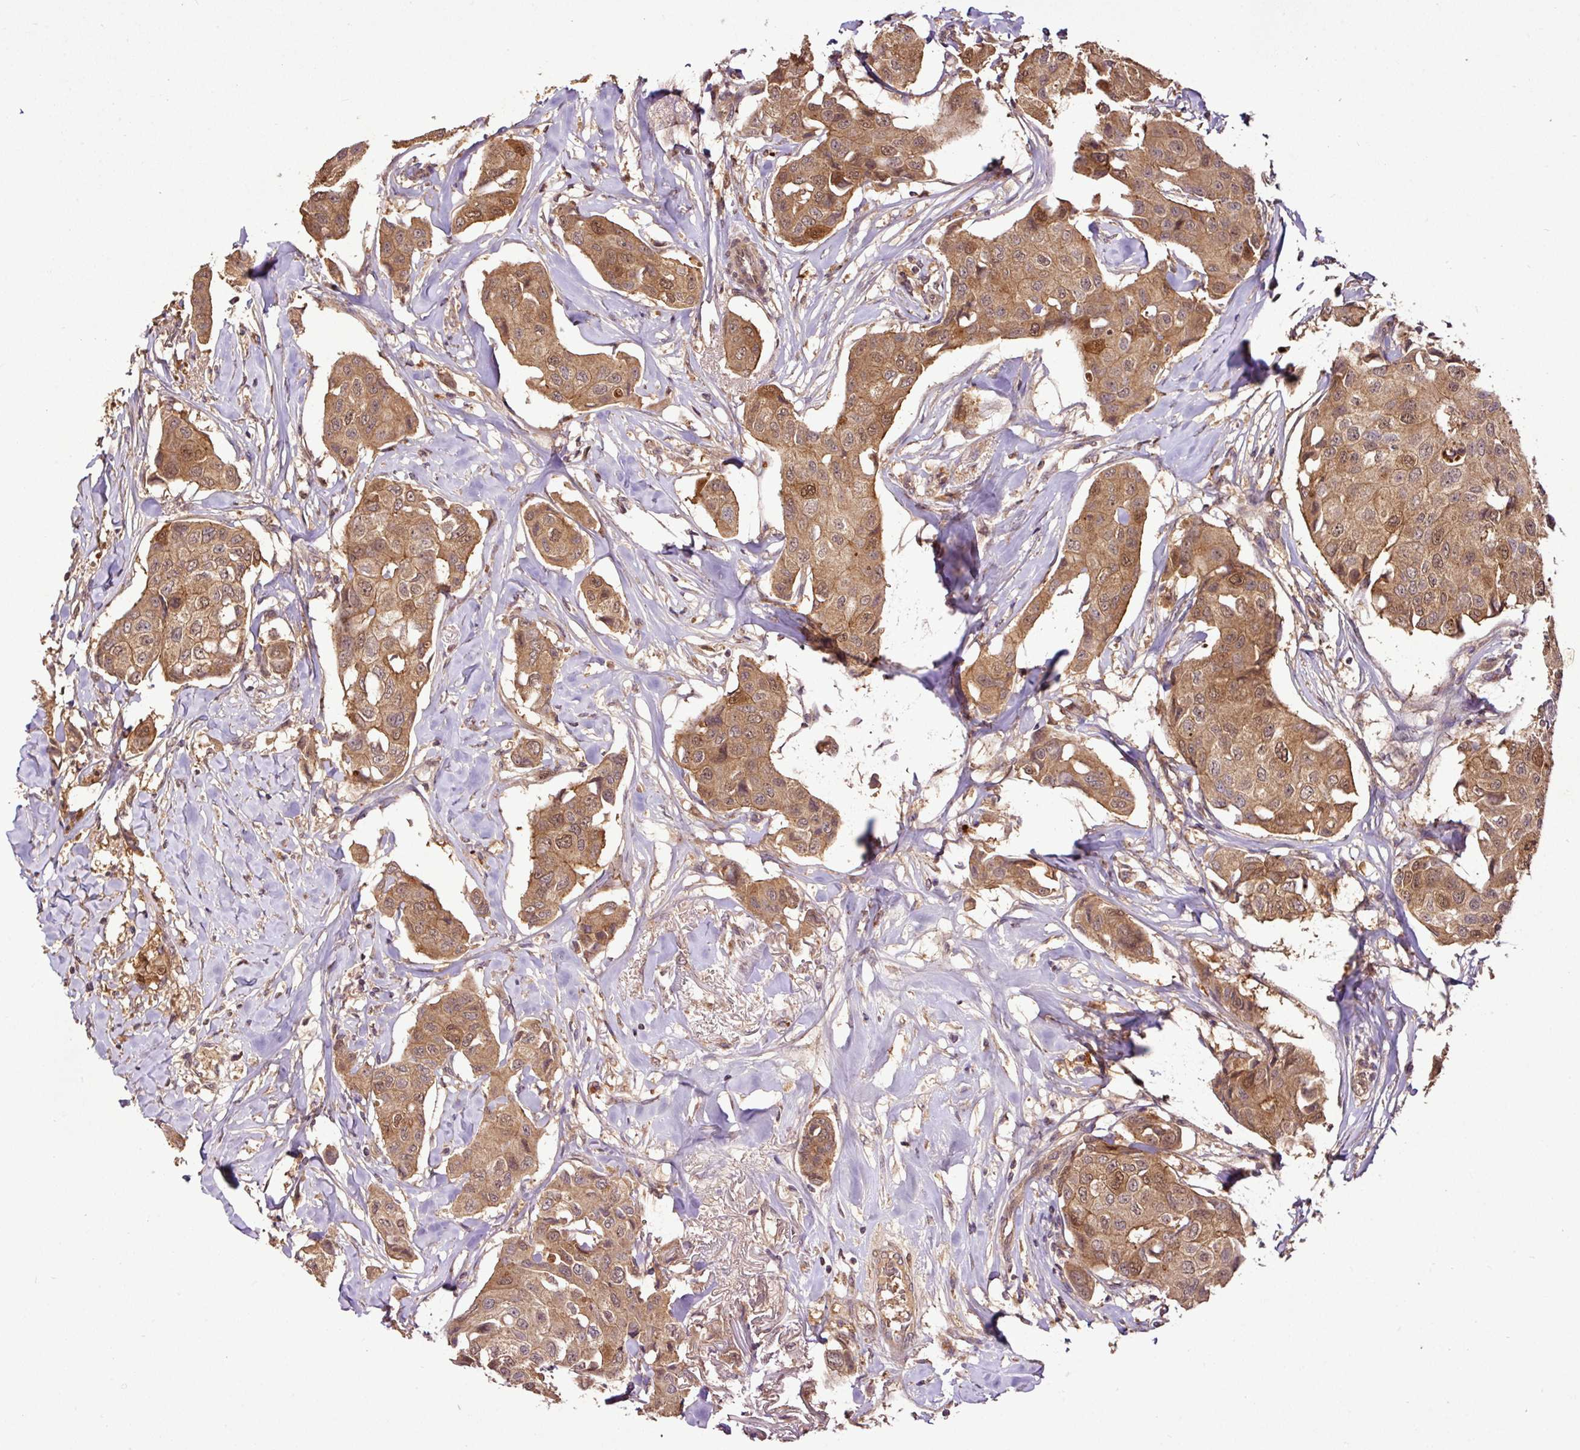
{"staining": {"intensity": "moderate", "quantity": ">75%", "location": "cytoplasmic/membranous,nuclear"}, "tissue": "breast cancer", "cell_type": "Tumor cells", "image_type": "cancer", "snomed": [{"axis": "morphology", "description": "Duct carcinoma"}, {"axis": "topography", "description": "Breast"}], "caption": "The histopathology image shows immunohistochemical staining of breast cancer (invasive ductal carcinoma). There is moderate cytoplasmic/membranous and nuclear expression is present in approximately >75% of tumor cells.", "gene": "FAIM", "patient": {"sex": "female", "age": 80}}